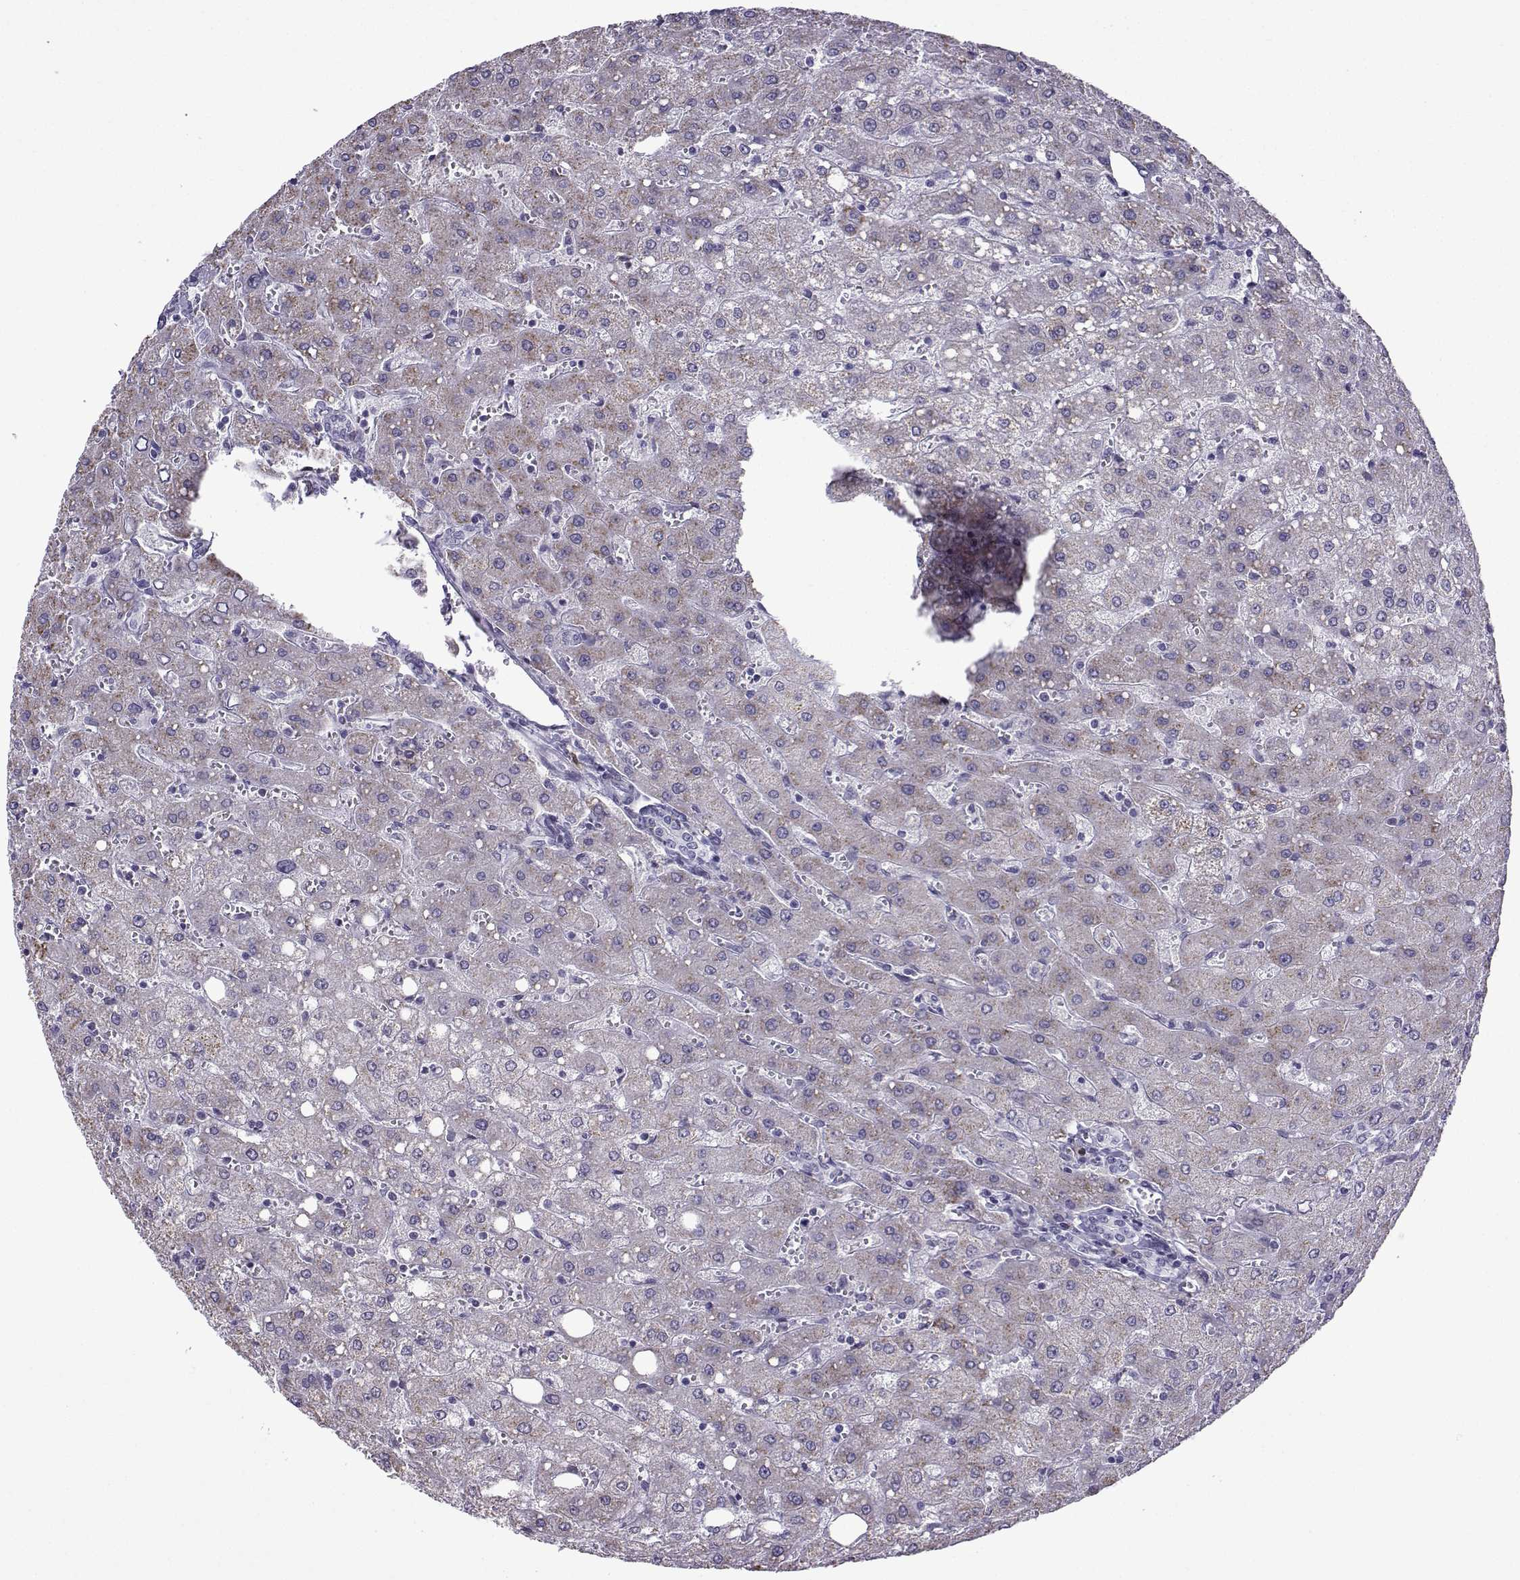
{"staining": {"intensity": "negative", "quantity": "none", "location": "none"}, "tissue": "liver", "cell_type": "Cholangiocytes", "image_type": "normal", "snomed": [{"axis": "morphology", "description": "Normal tissue, NOS"}, {"axis": "topography", "description": "Liver"}], "caption": "Immunohistochemical staining of normal human liver reveals no significant positivity in cholangiocytes. (Stains: DAB immunohistochemistry with hematoxylin counter stain, Microscopy: brightfield microscopy at high magnification).", "gene": "HTR7", "patient": {"sex": "female", "age": 53}}